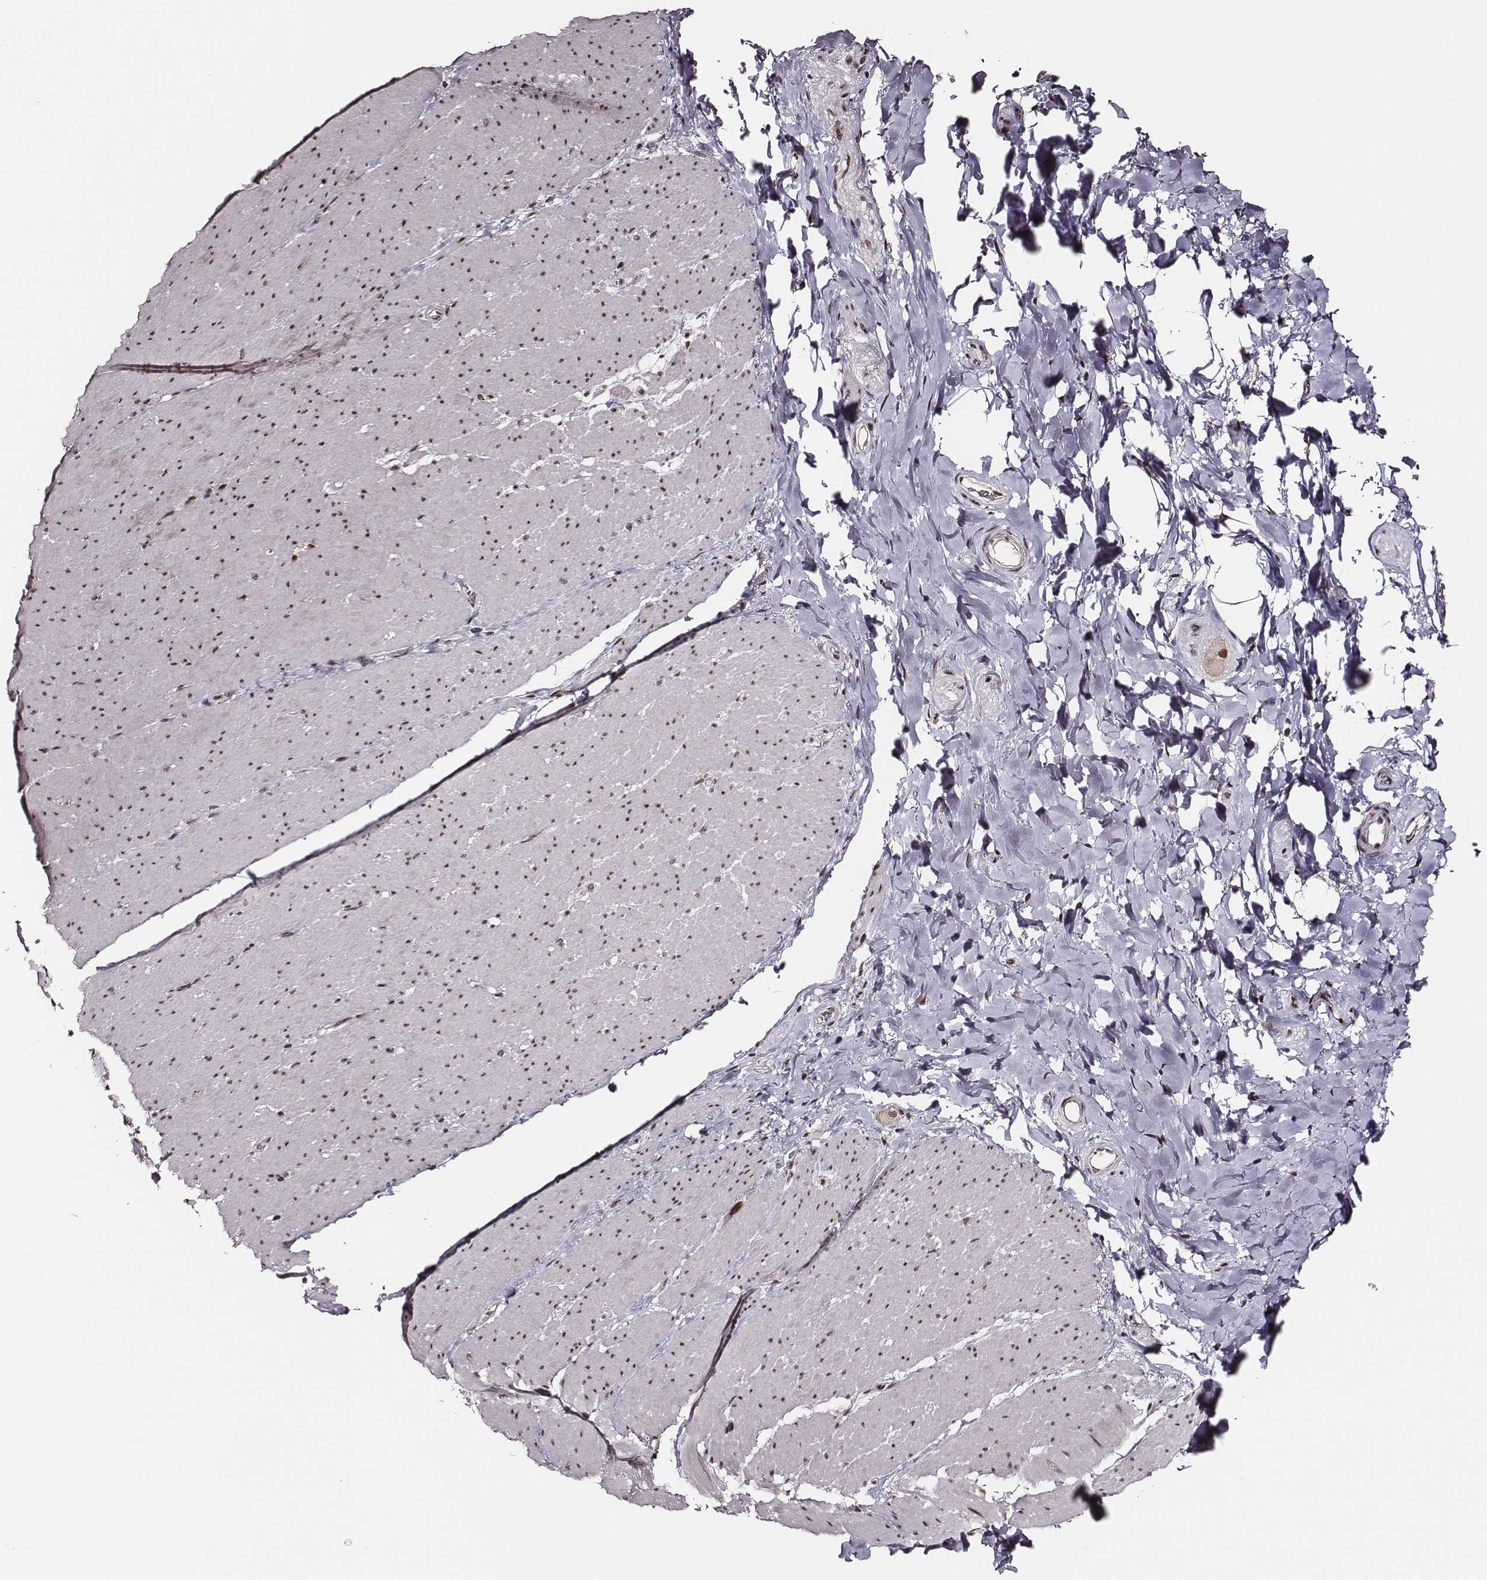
{"staining": {"intensity": "strong", "quantity": ">75%", "location": "nuclear"}, "tissue": "smooth muscle", "cell_type": "Smooth muscle cells", "image_type": "normal", "snomed": [{"axis": "morphology", "description": "Normal tissue, NOS"}, {"axis": "topography", "description": "Smooth muscle"}, {"axis": "topography", "description": "Rectum"}], "caption": "An immunohistochemistry (IHC) micrograph of unremarkable tissue is shown. Protein staining in brown labels strong nuclear positivity in smooth muscle within smooth muscle cells.", "gene": "PPARA", "patient": {"sex": "male", "age": 53}}